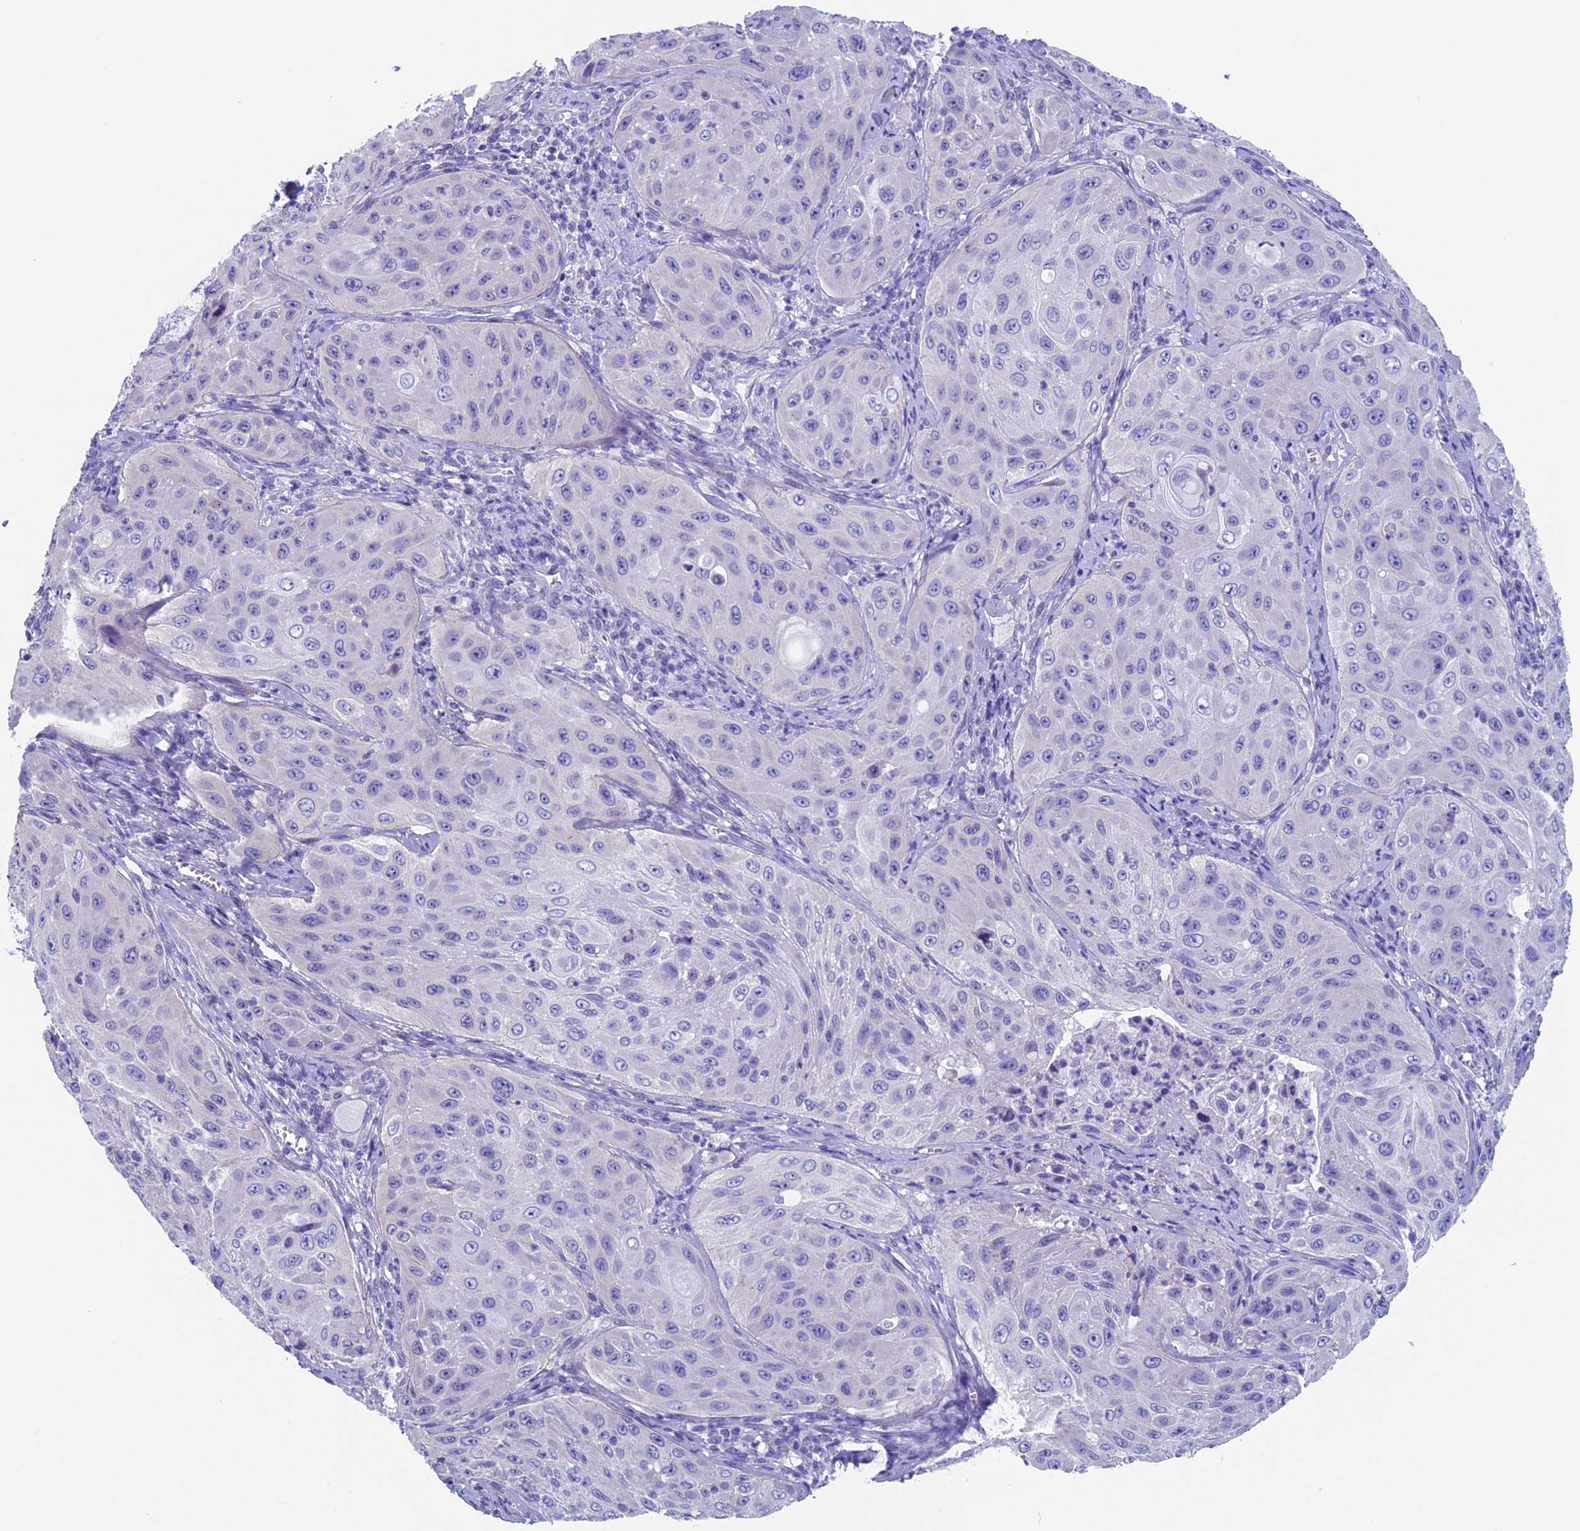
{"staining": {"intensity": "negative", "quantity": "none", "location": "none"}, "tissue": "cervical cancer", "cell_type": "Tumor cells", "image_type": "cancer", "snomed": [{"axis": "morphology", "description": "Squamous cell carcinoma, NOS"}, {"axis": "topography", "description": "Cervix"}], "caption": "An immunohistochemistry (IHC) photomicrograph of squamous cell carcinoma (cervical) is shown. There is no staining in tumor cells of squamous cell carcinoma (cervical). The staining was performed using DAB (3,3'-diaminobenzidine) to visualize the protein expression in brown, while the nuclei were stained in blue with hematoxylin (Magnification: 20x).", "gene": "ADH7", "patient": {"sex": "female", "age": 42}}